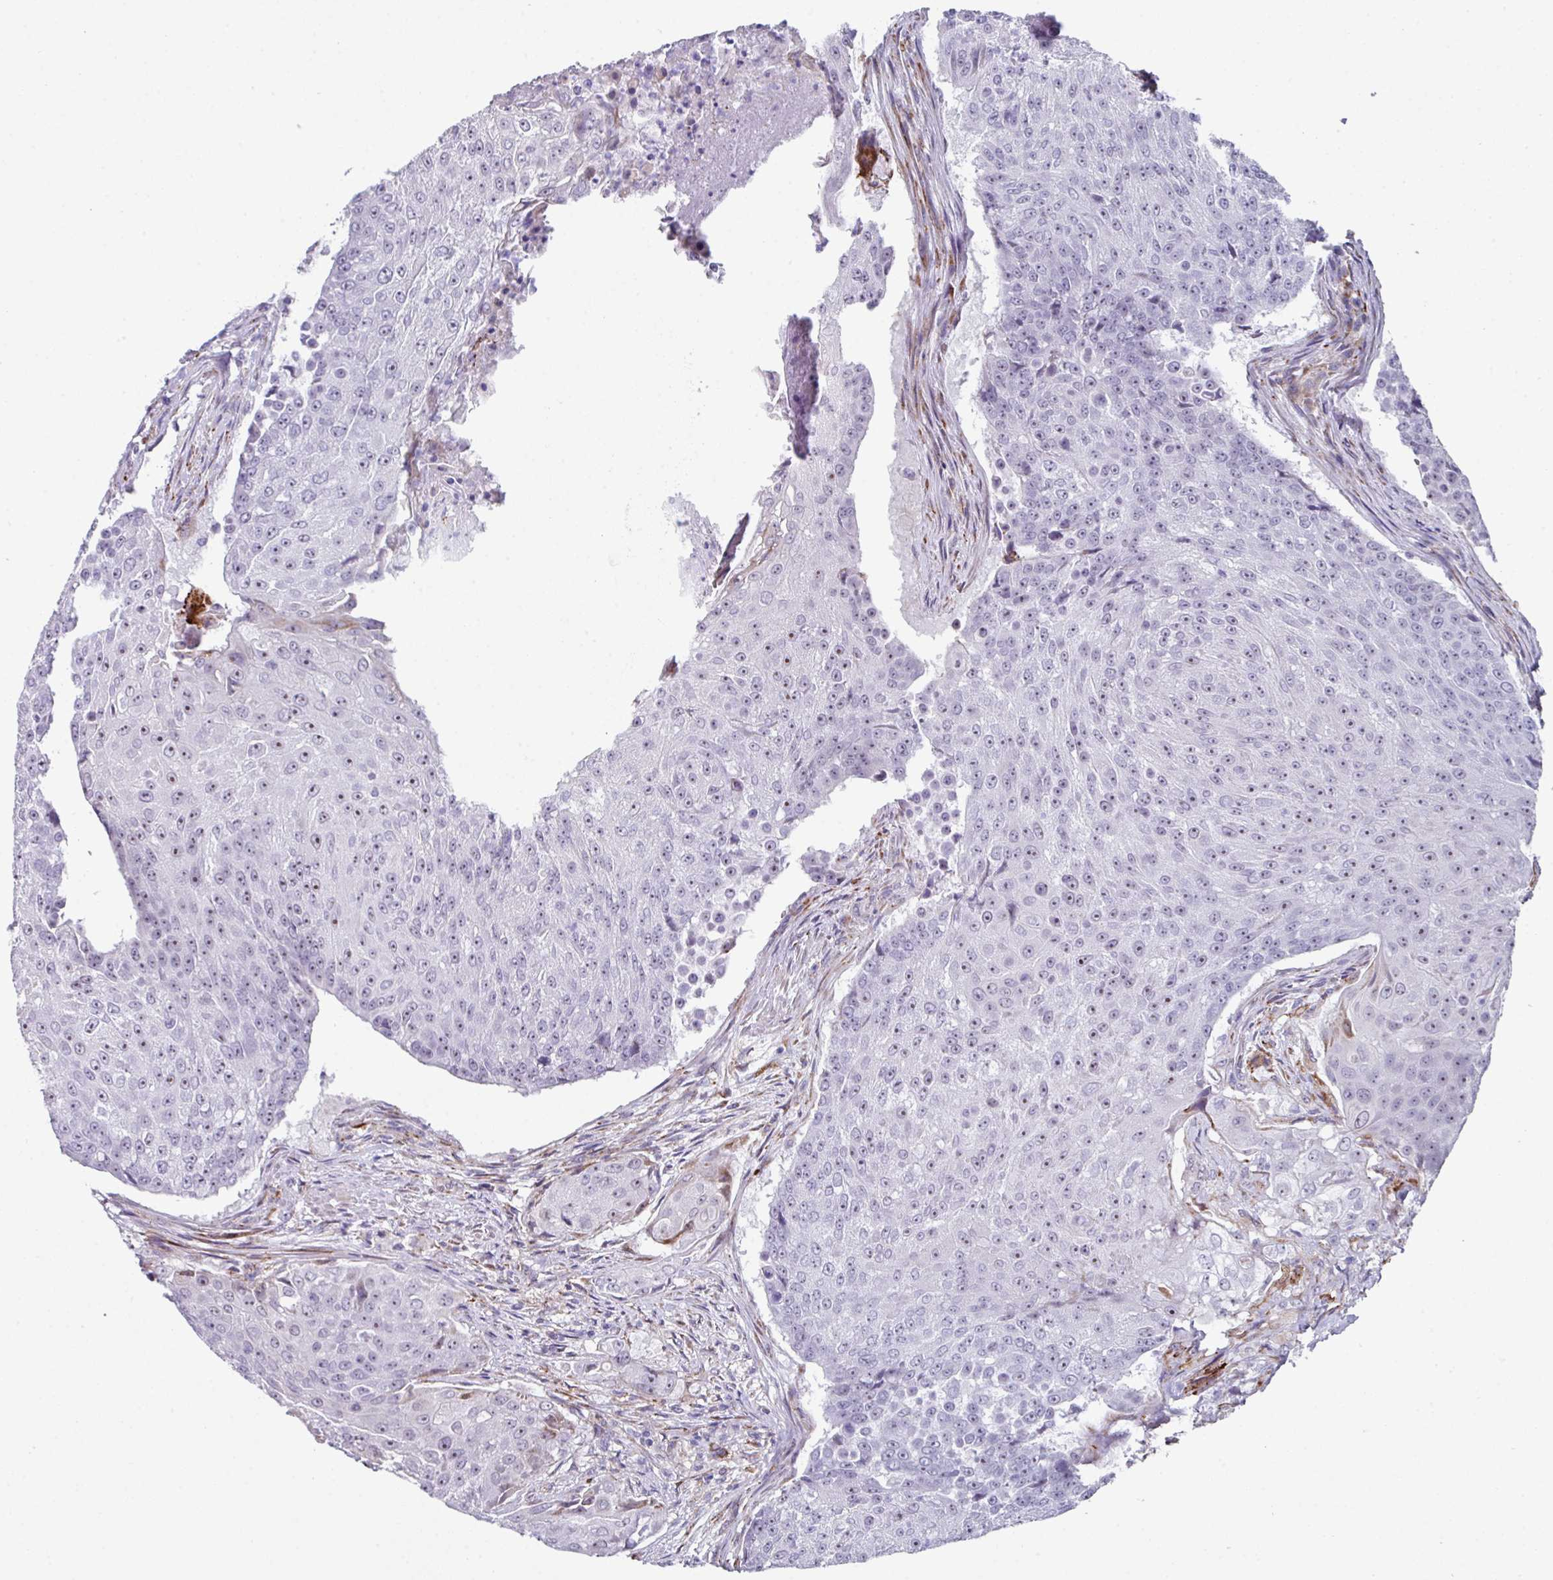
{"staining": {"intensity": "negative", "quantity": "none", "location": "none"}, "tissue": "urothelial cancer", "cell_type": "Tumor cells", "image_type": "cancer", "snomed": [{"axis": "morphology", "description": "Urothelial carcinoma, High grade"}, {"axis": "topography", "description": "Urinary bladder"}], "caption": "Tumor cells show no significant protein staining in urothelial carcinoma (high-grade).", "gene": "BMS1", "patient": {"sex": "female", "age": 63}}